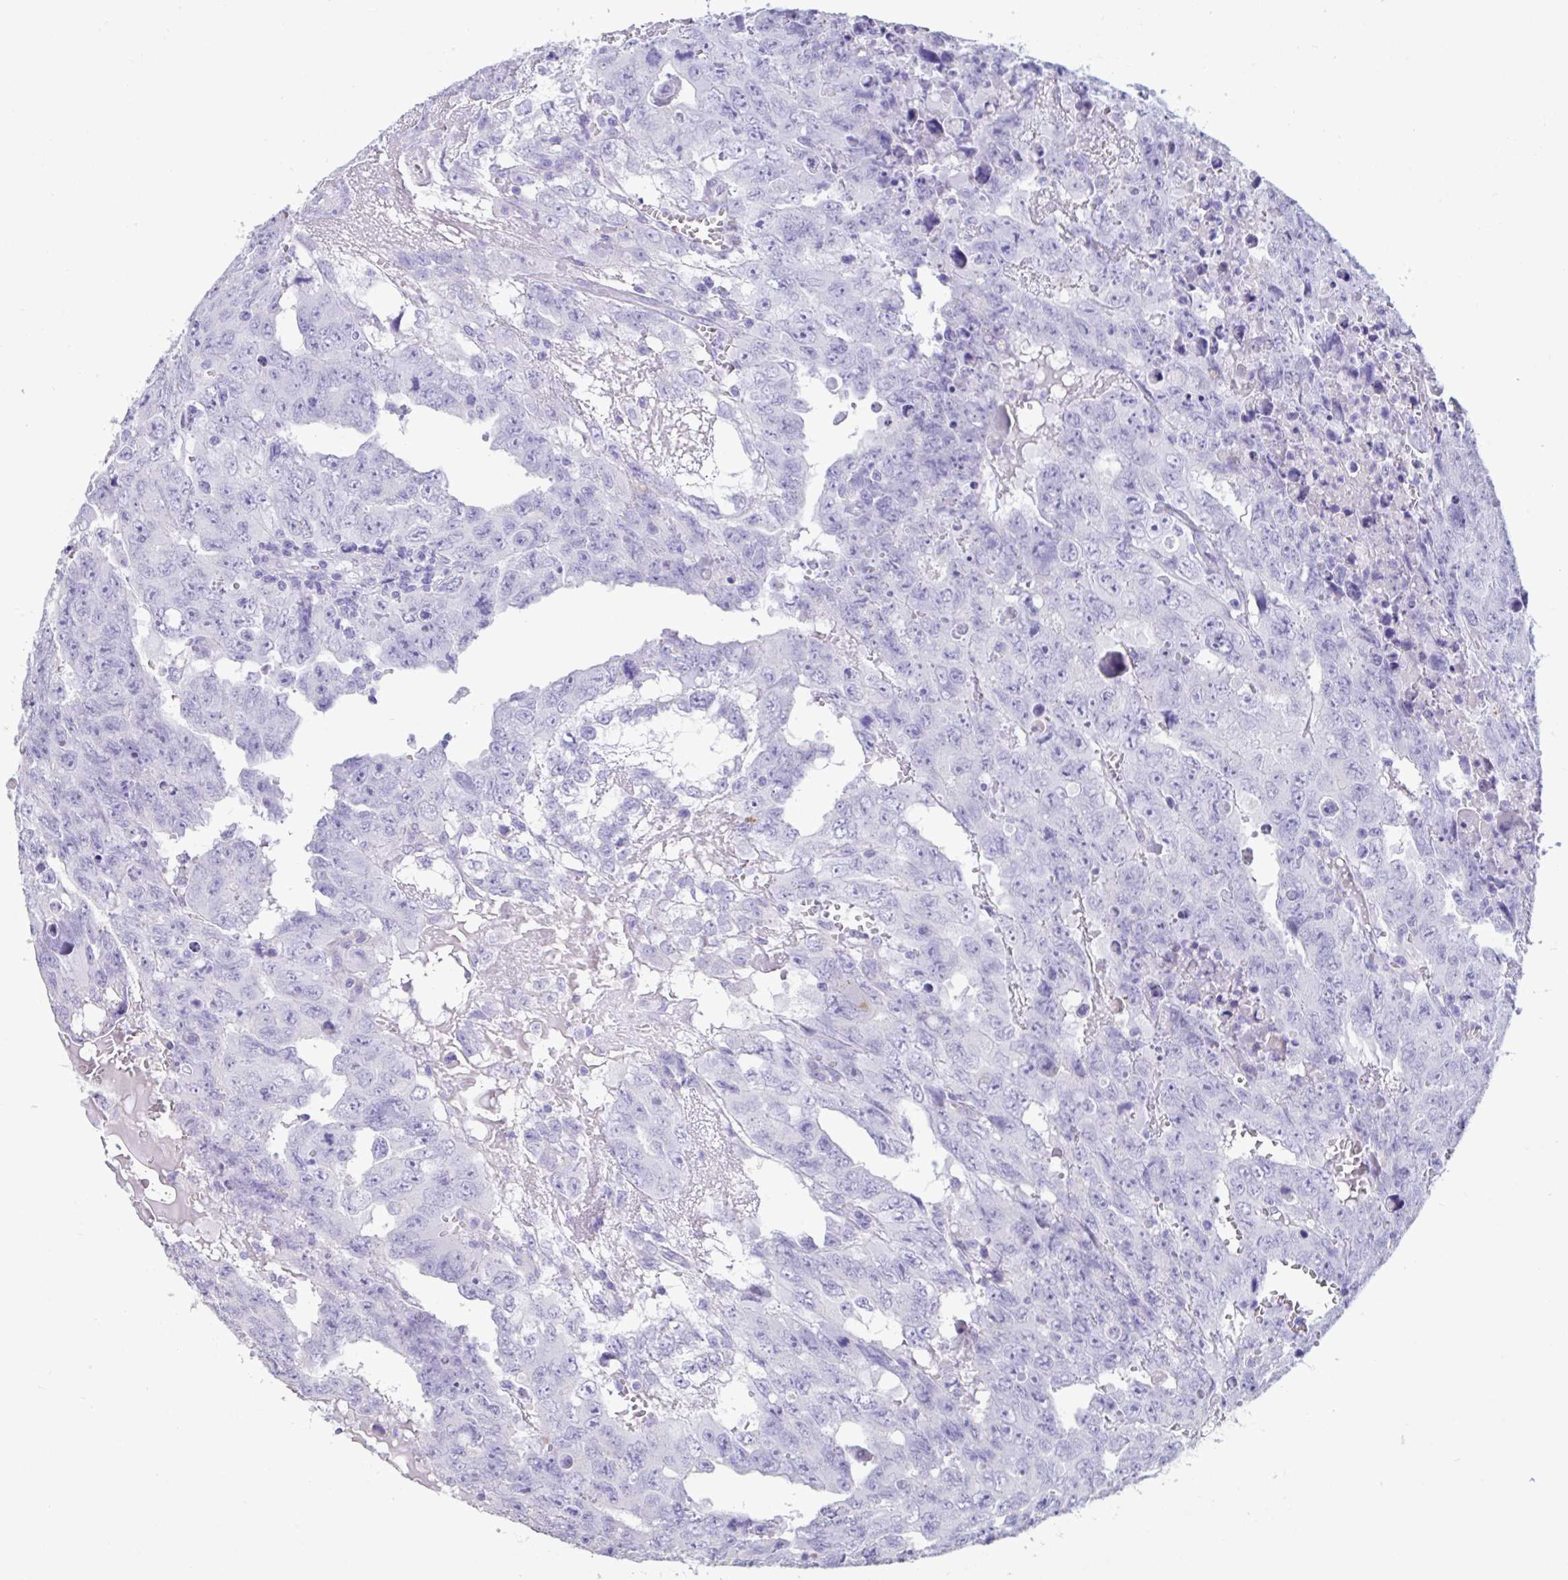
{"staining": {"intensity": "negative", "quantity": "none", "location": "none"}, "tissue": "testis cancer", "cell_type": "Tumor cells", "image_type": "cancer", "snomed": [{"axis": "morphology", "description": "Carcinoma, Embryonal, NOS"}, {"axis": "topography", "description": "Testis"}], "caption": "An IHC photomicrograph of testis cancer (embryonal carcinoma) is shown. There is no staining in tumor cells of testis cancer (embryonal carcinoma).", "gene": "TNNC1", "patient": {"sex": "male", "age": 24}}